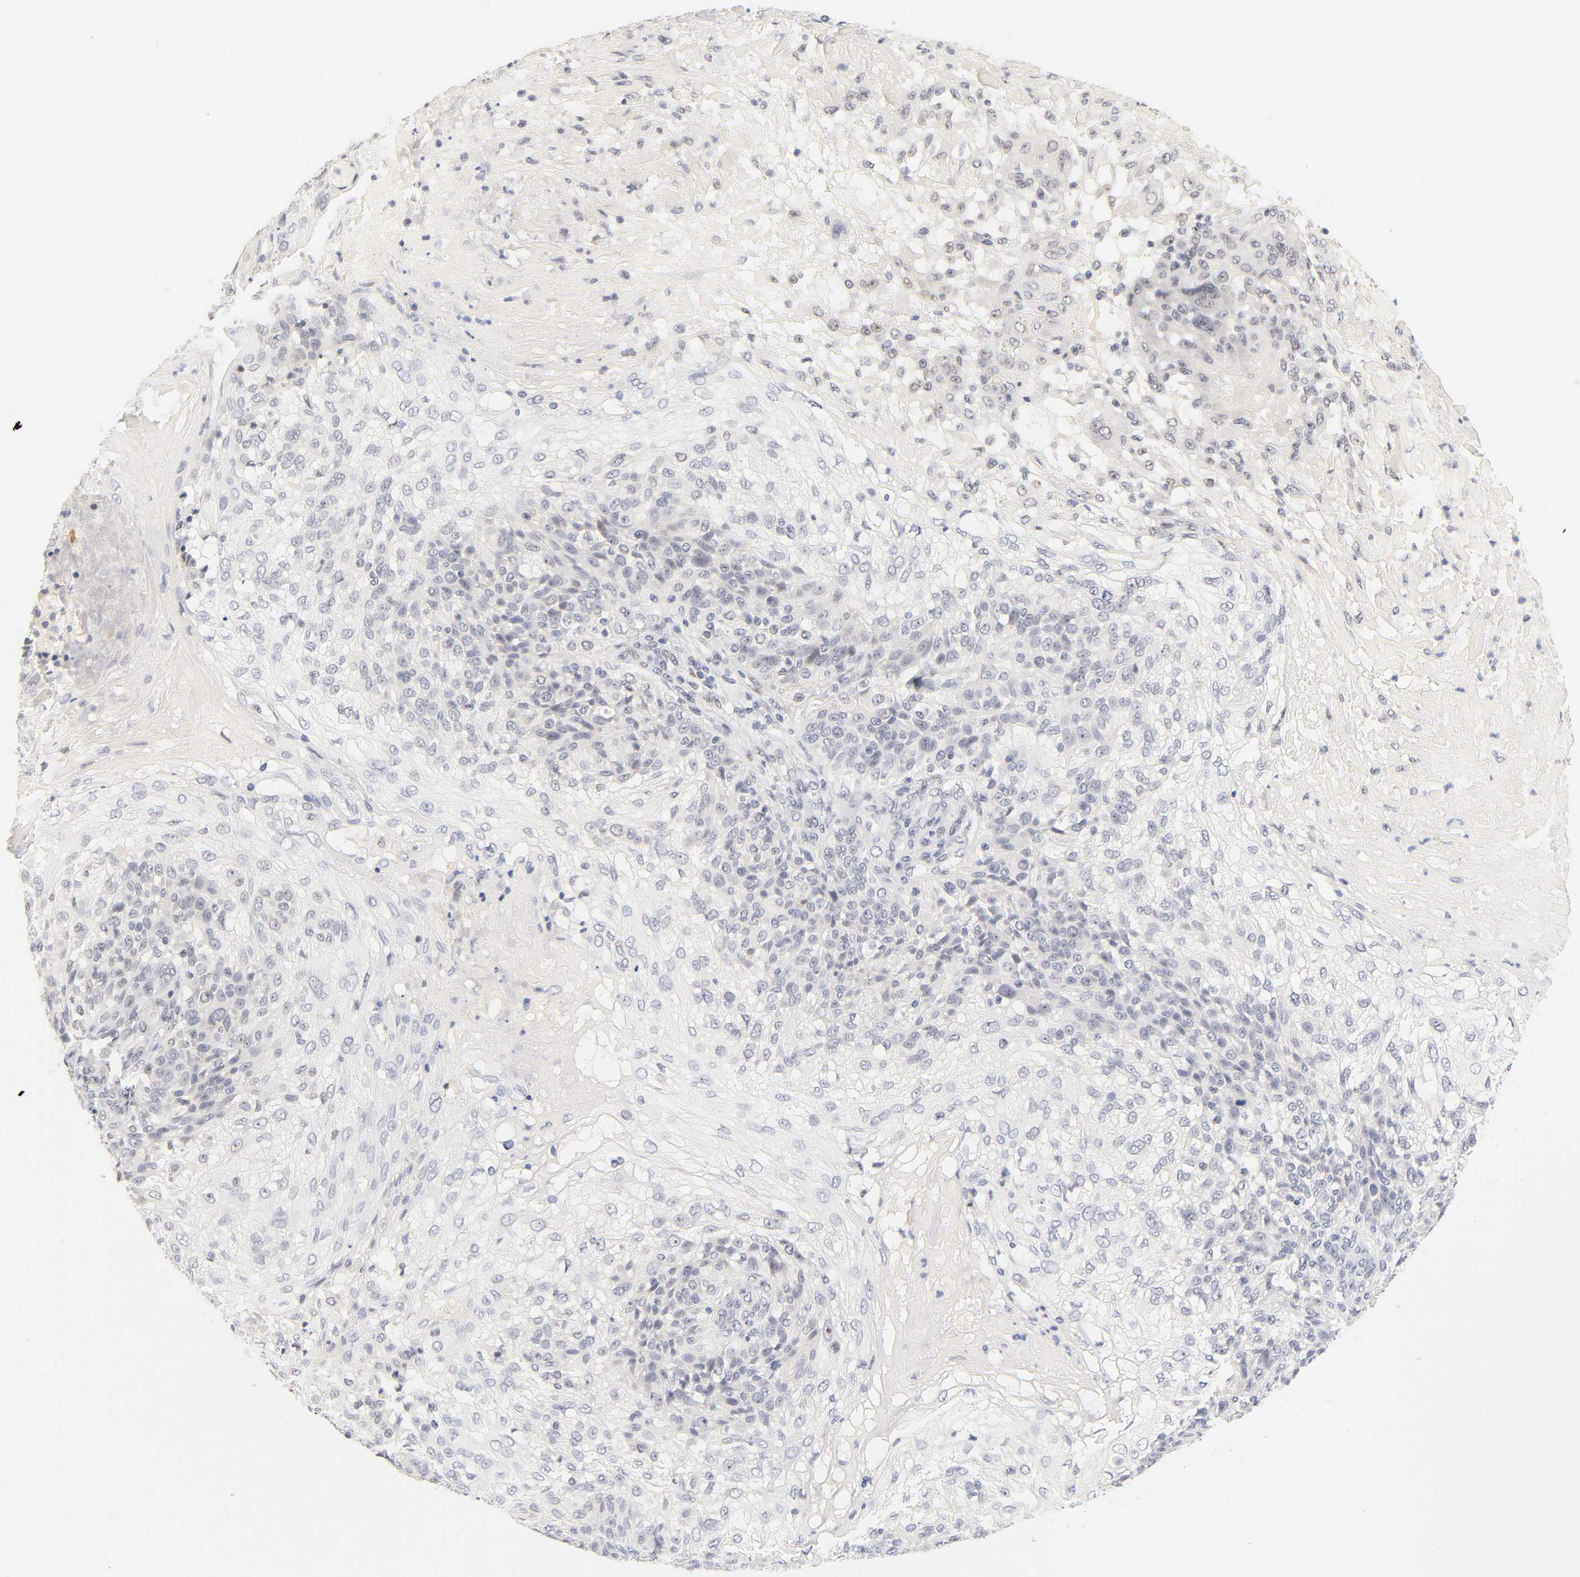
{"staining": {"intensity": "weak", "quantity": "<25%", "location": "nuclear"}, "tissue": "skin cancer", "cell_type": "Tumor cells", "image_type": "cancer", "snomed": [{"axis": "morphology", "description": "Normal tissue, NOS"}, {"axis": "morphology", "description": "Squamous cell carcinoma, NOS"}, {"axis": "topography", "description": "Skin"}], "caption": "The photomicrograph exhibits no significant expression in tumor cells of skin cancer.", "gene": "MNAT1", "patient": {"sex": "female", "age": 83}}